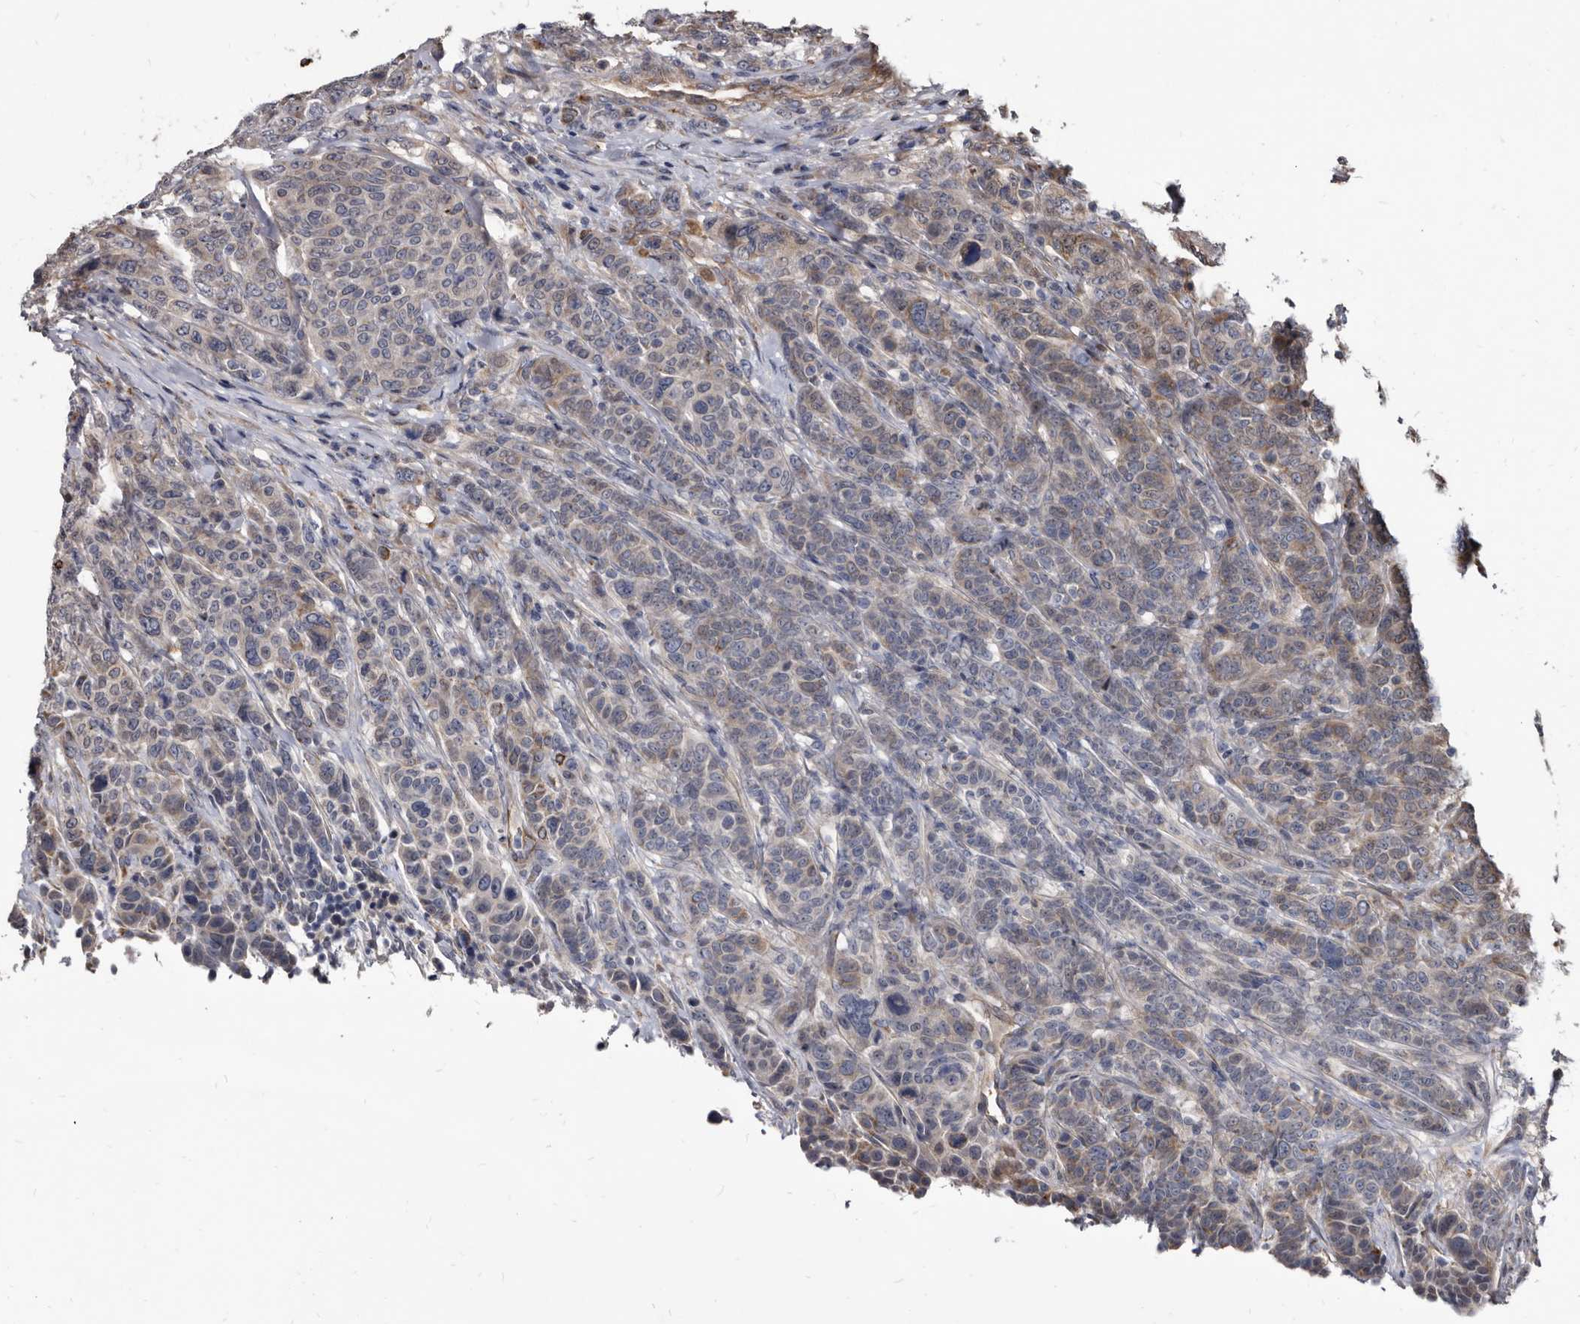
{"staining": {"intensity": "weak", "quantity": "25%-75%", "location": "cytoplasmic/membranous"}, "tissue": "breast cancer", "cell_type": "Tumor cells", "image_type": "cancer", "snomed": [{"axis": "morphology", "description": "Duct carcinoma"}, {"axis": "topography", "description": "Breast"}], "caption": "Immunohistochemical staining of human breast intraductal carcinoma reveals weak cytoplasmic/membranous protein staining in about 25%-75% of tumor cells.", "gene": "CTSA", "patient": {"sex": "female", "age": 37}}